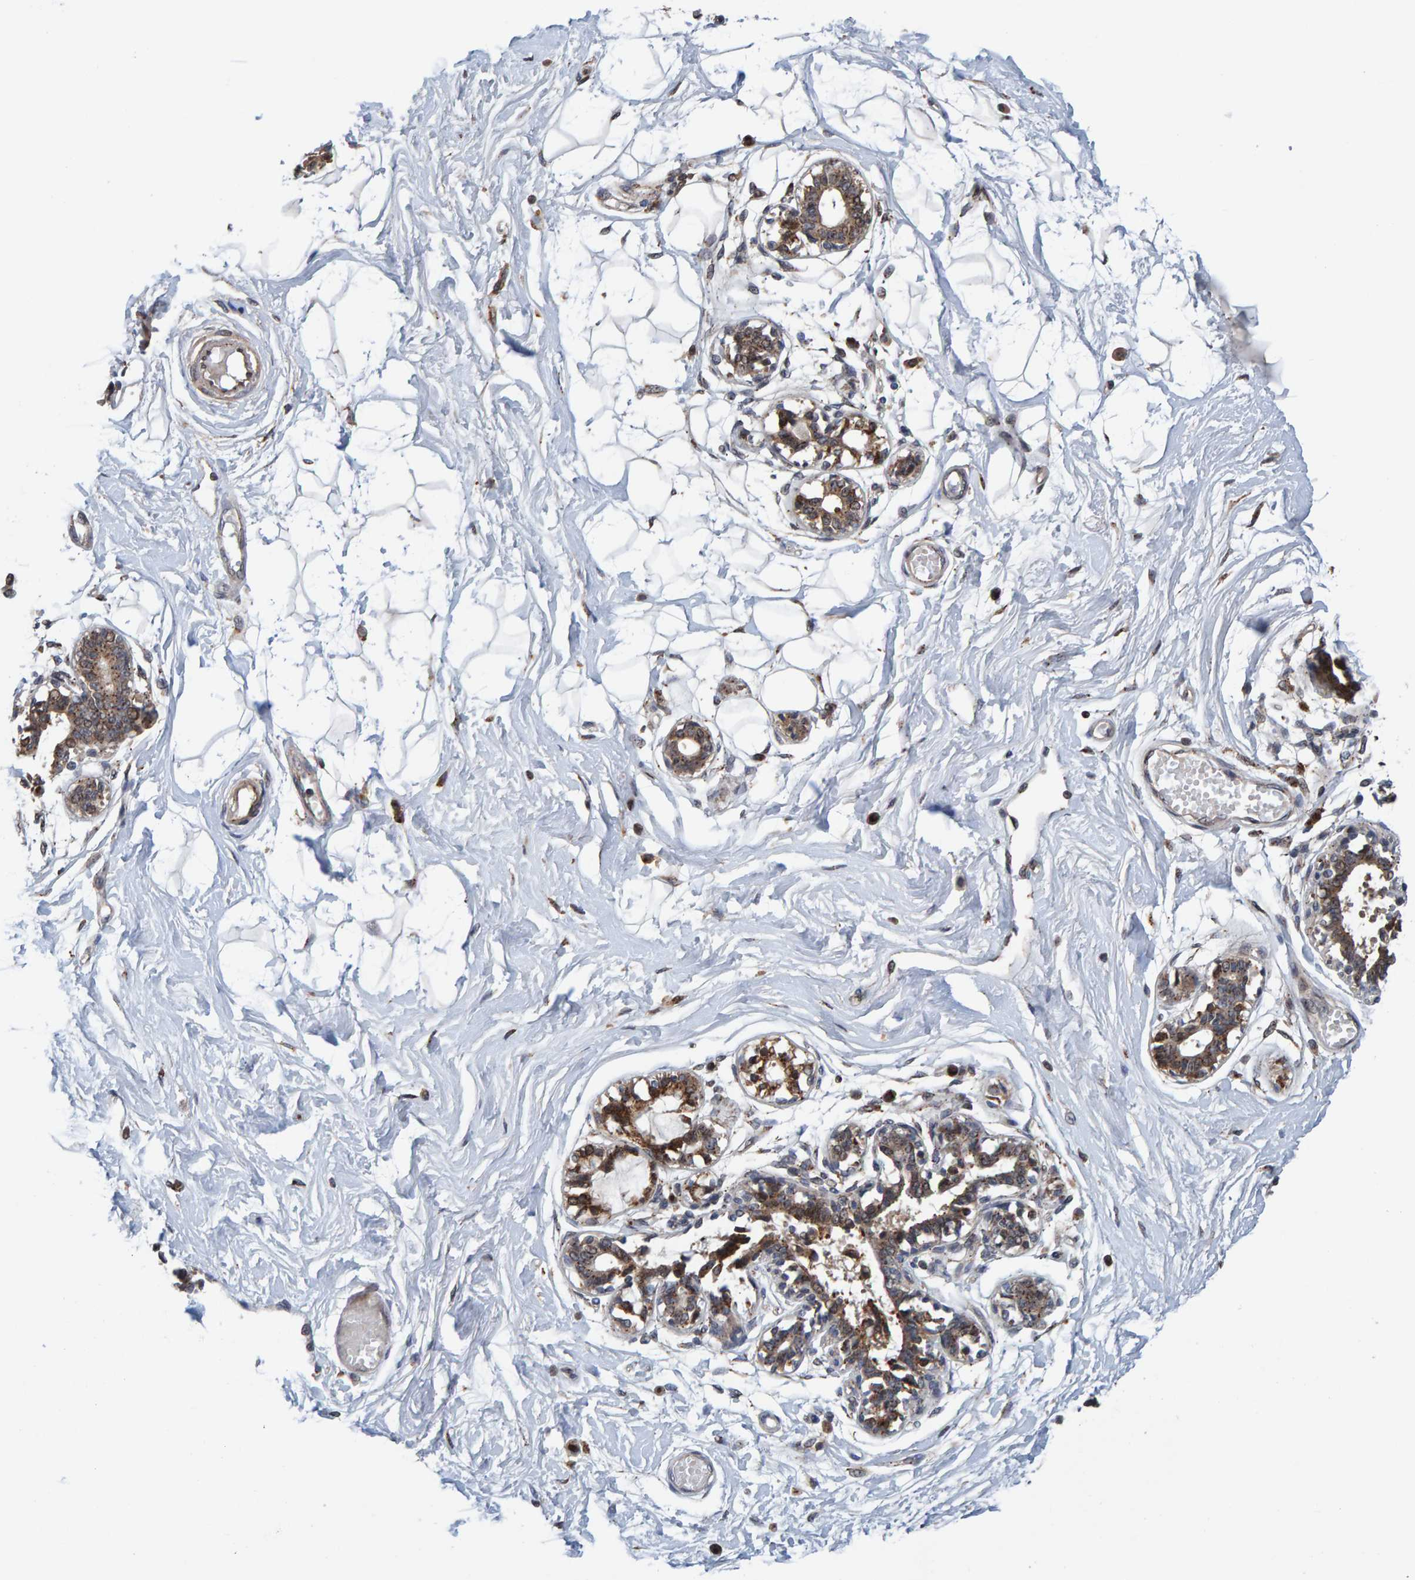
{"staining": {"intensity": "moderate", "quantity": ">75%", "location": "cytoplasmic/membranous"}, "tissue": "breast", "cell_type": "Adipocytes", "image_type": "normal", "snomed": [{"axis": "morphology", "description": "Normal tissue, NOS"}, {"axis": "topography", "description": "Breast"}], "caption": "Immunohistochemistry (IHC) of normal human breast exhibits medium levels of moderate cytoplasmic/membranous expression in about >75% of adipocytes. (DAB (3,3'-diaminobenzidine) = brown stain, brightfield microscopy at high magnification).", "gene": "CCDC25", "patient": {"sex": "female", "age": 45}}